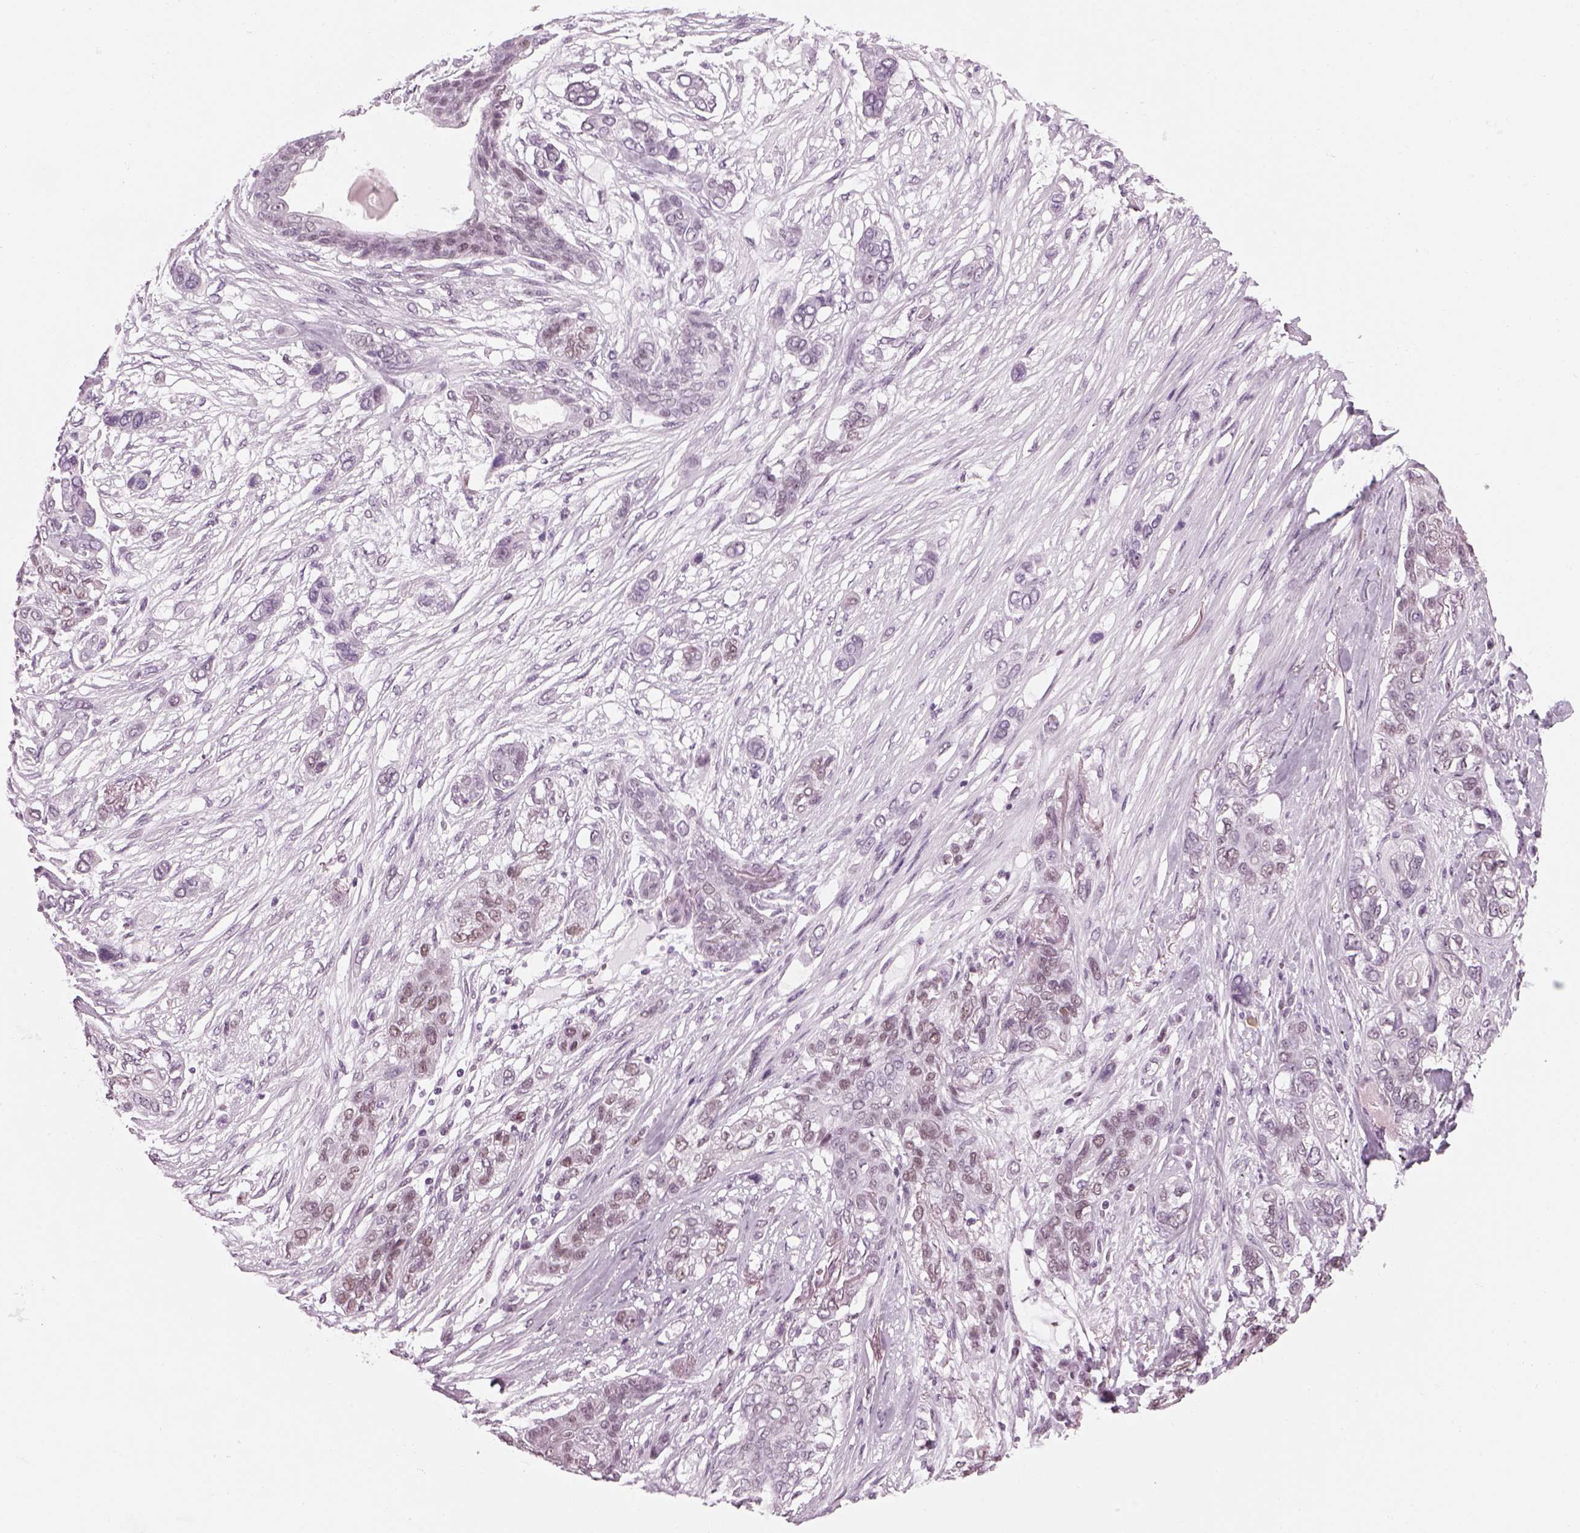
{"staining": {"intensity": "weak", "quantity": "<25%", "location": "nuclear"}, "tissue": "lung cancer", "cell_type": "Tumor cells", "image_type": "cancer", "snomed": [{"axis": "morphology", "description": "Squamous cell carcinoma, NOS"}, {"axis": "topography", "description": "Lung"}], "caption": "Histopathology image shows no significant protein positivity in tumor cells of lung cancer.", "gene": "KCNG2", "patient": {"sex": "female", "age": 70}}